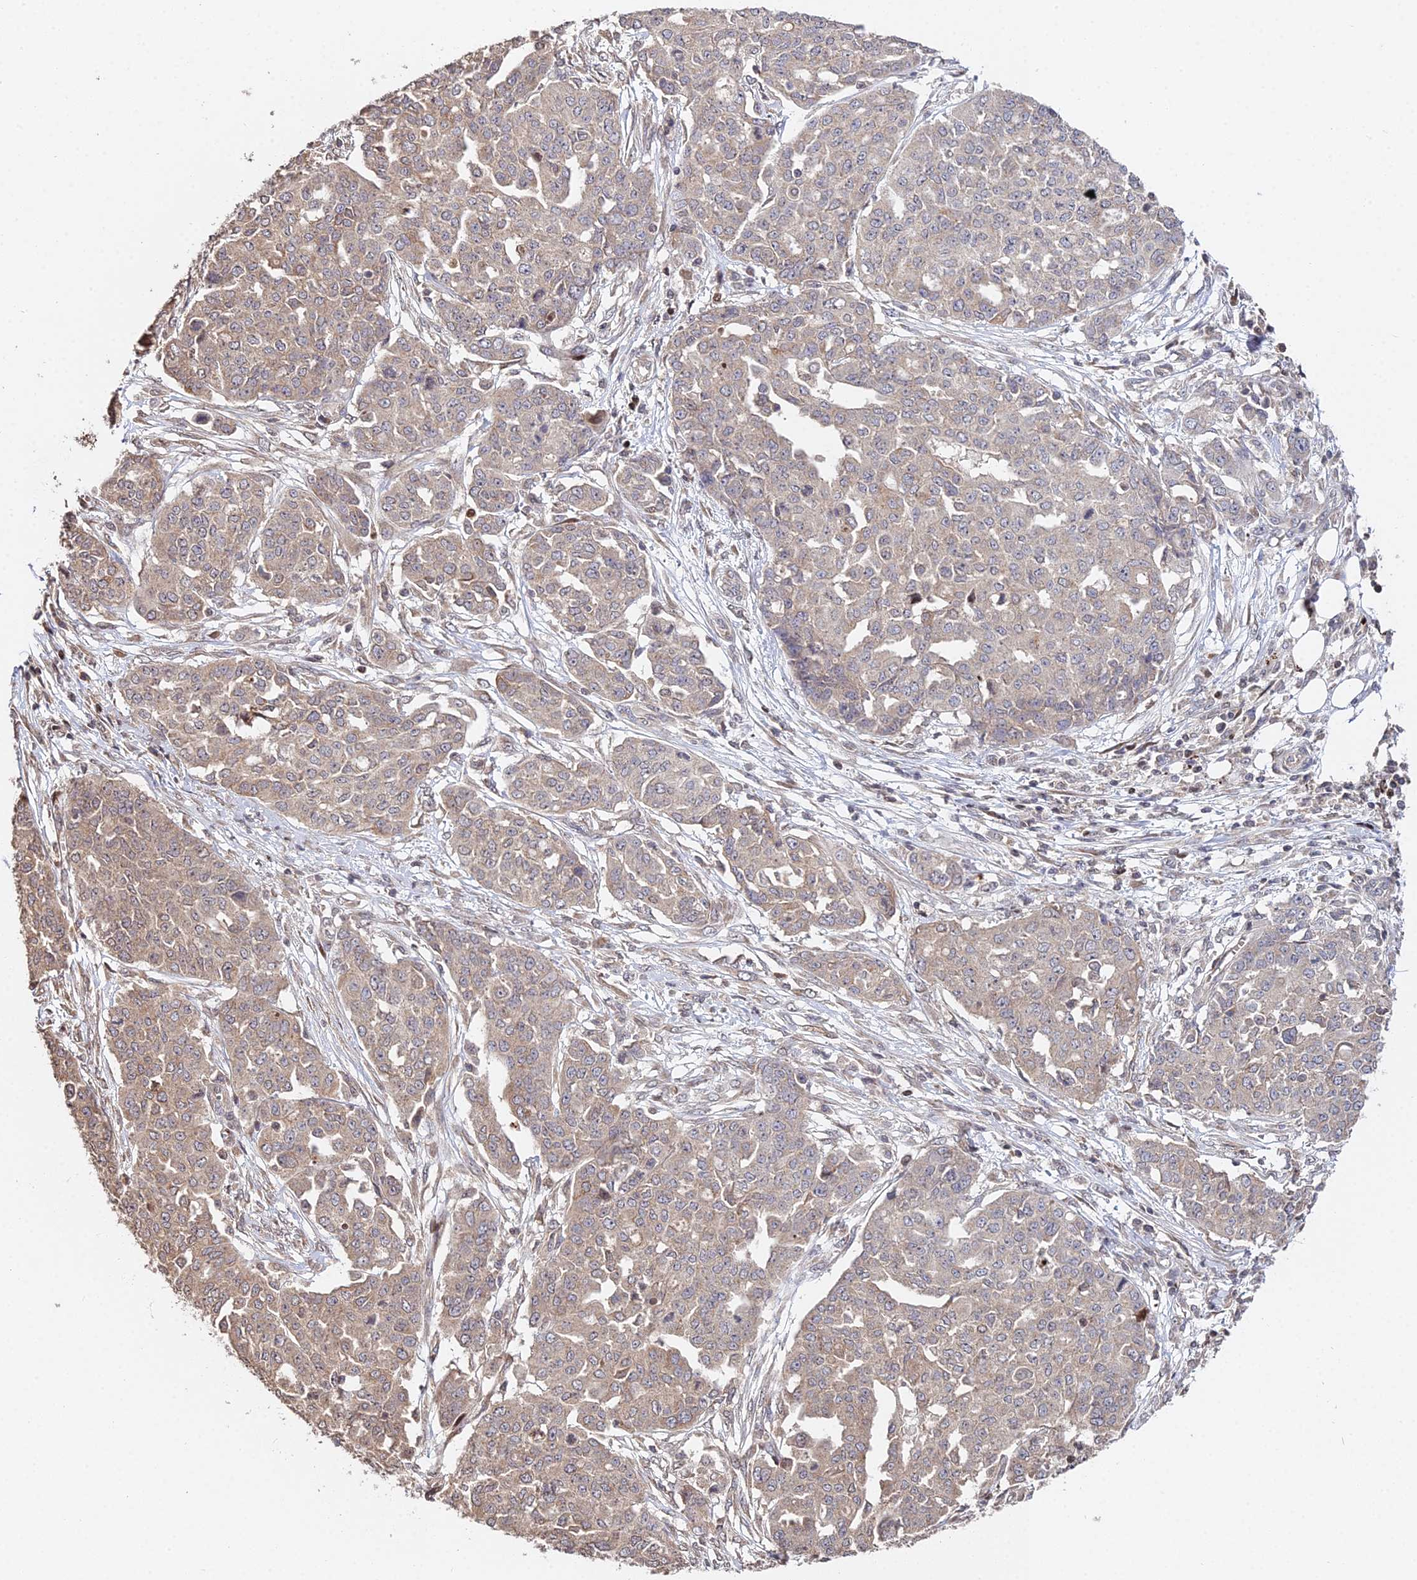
{"staining": {"intensity": "moderate", "quantity": ">75%", "location": "cytoplasmic/membranous"}, "tissue": "ovarian cancer", "cell_type": "Tumor cells", "image_type": "cancer", "snomed": [{"axis": "morphology", "description": "Cystadenocarcinoma, serous, NOS"}, {"axis": "topography", "description": "Soft tissue"}, {"axis": "topography", "description": "Ovary"}], "caption": "Moderate cytoplasmic/membranous positivity for a protein is seen in about >75% of tumor cells of ovarian serous cystadenocarcinoma using immunohistochemistry.", "gene": "RBMS2", "patient": {"sex": "female", "age": 57}}